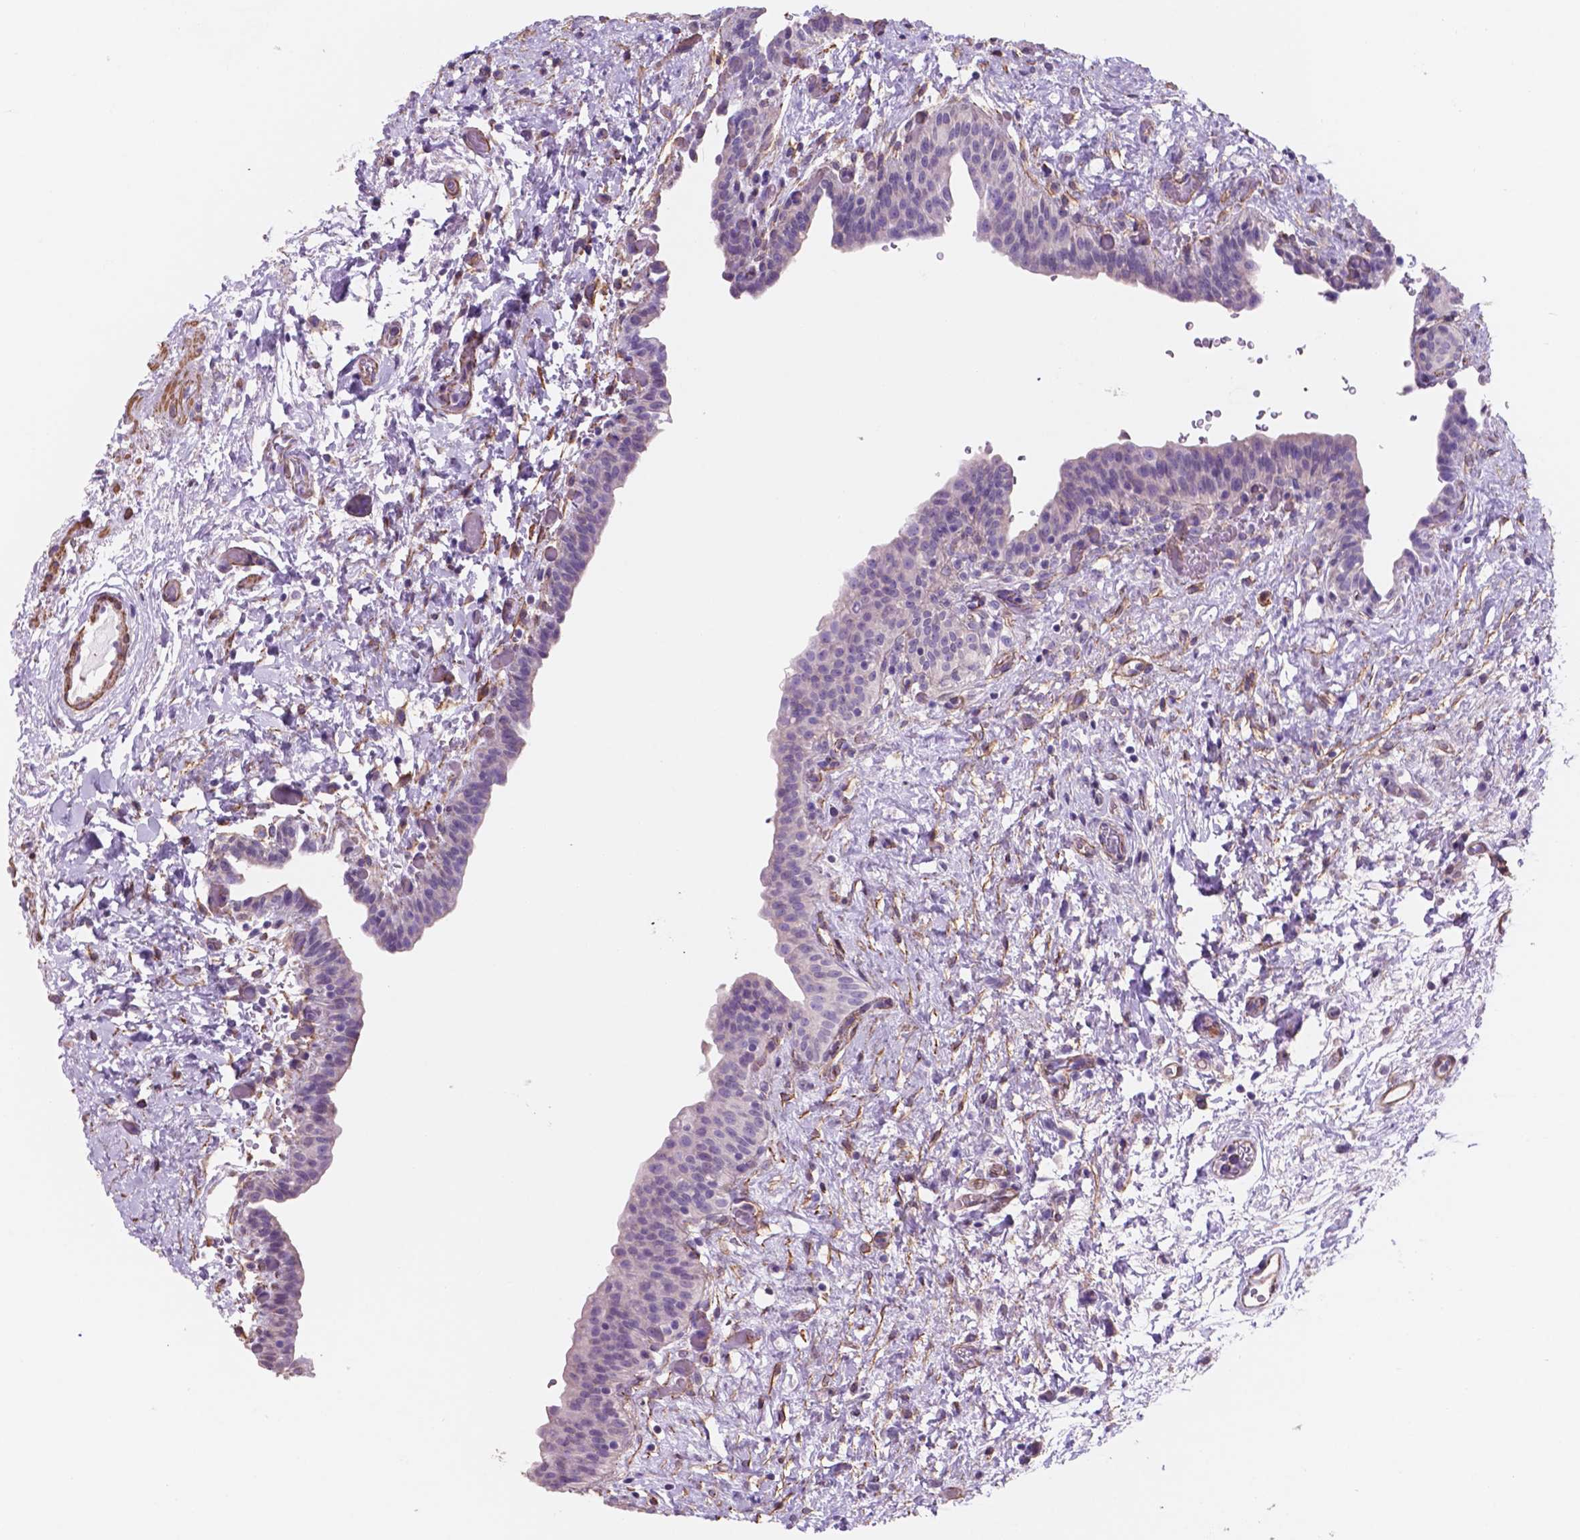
{"staining": {"intensity": "negative", "quantity": "none", "location": "none"}, "tissue": "urinary bladder", "cell_type": "Urothelial cells", "image_type": "normal", "snomed": [{"axis": "morphology", "description": "Normal tissue, NOS"}, {"axis": "topography", "description": "Urinary bladder"}], "caption": "This is an immunohistochemistry histopathology image of normal human urinary bladder. There is no positivity in urothelial cells.", "gene": "TOR2A", "patient": {"sex": "male", "age": 69}}